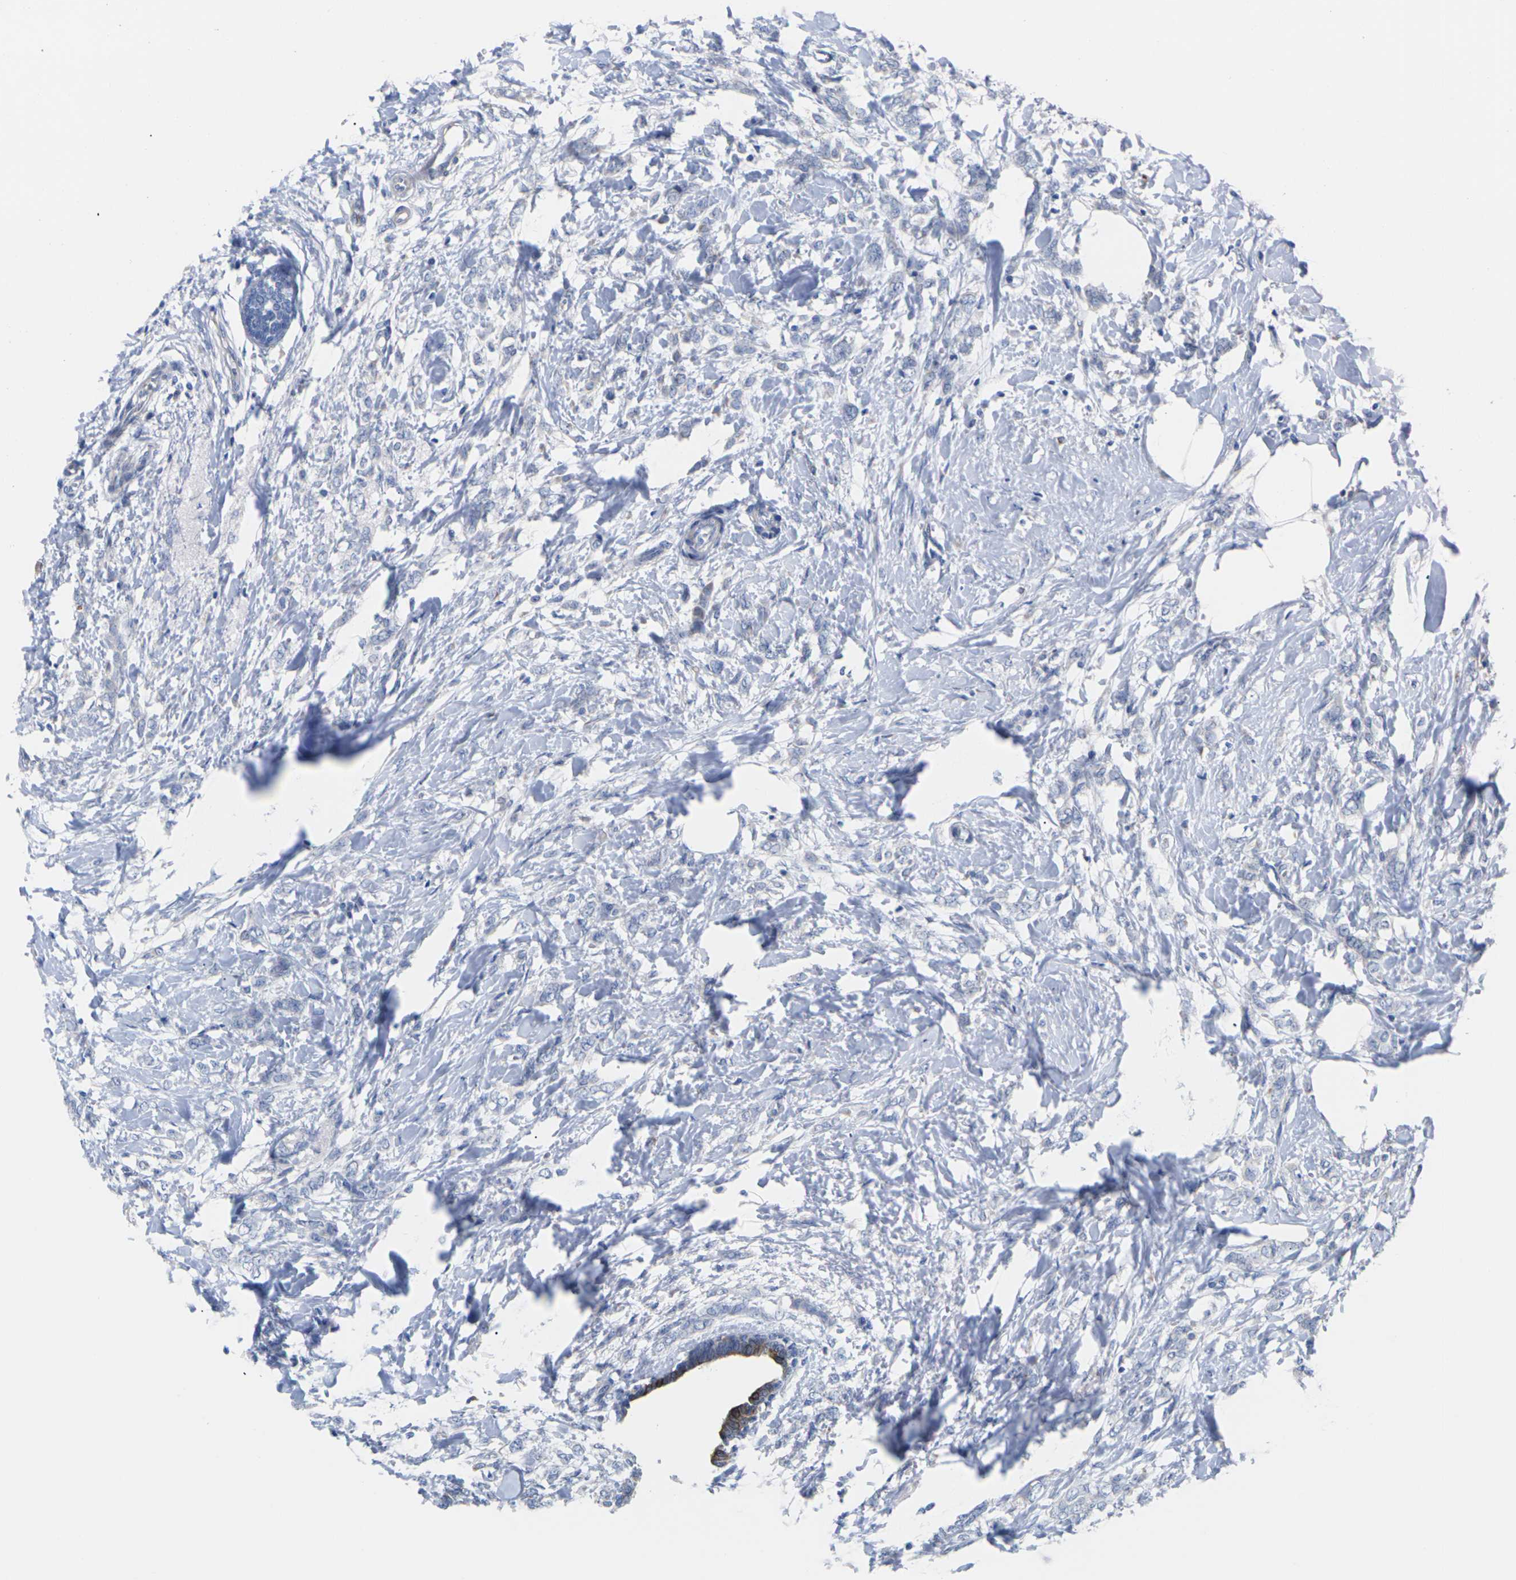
{"staining": {"intensity": "negative", "quantity": "none", "location": "none"}, "tissue": "breast cancer", "cell_type": "Tumor cells", "image_type": "cancer", "snomed": [{"axis": "morphology", "description": "Lobular carcinoma, in situ"}, {"axis": "morphology", "description": "Lobular carcinoma"}, {"axis": "topography", "description": "Breast"}], "caption": "Tumor cells are negative for brown protein staining in lobular carcinoma in situ (breast).", "gene": "TMCO4", "patient": {"sex": "female", "age": 41}}